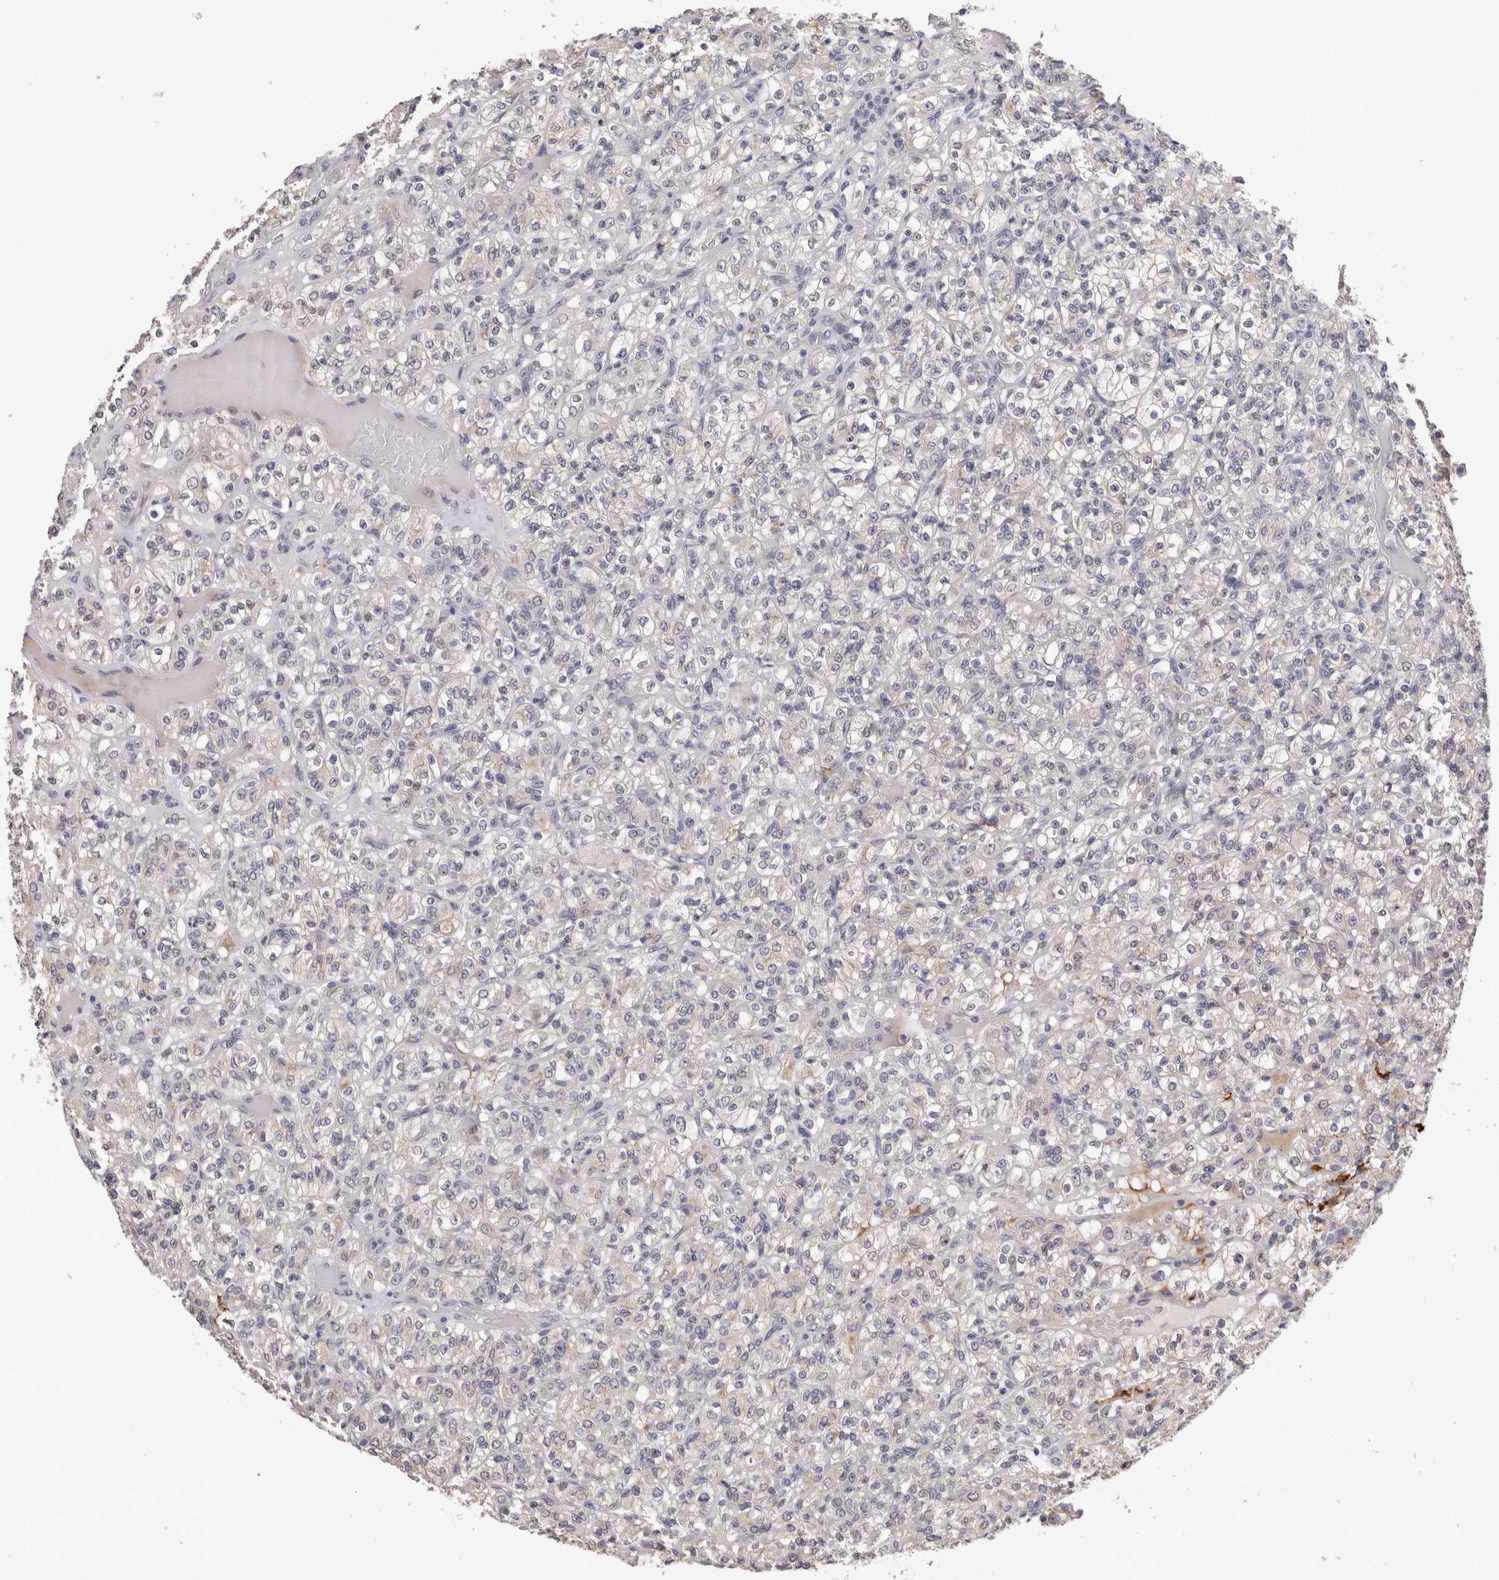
{"staining": {"intensity": "negative", "quantity": "none", "location": "none"}, "tissue": "renal cancer", "cell_type": "Tumor cells", "image_type": "cancer", "snomed": [{"axis": "morphology", "description": "Normal tissue, NOS"}, {"axis": "morphology", "description": "Adenocarcinoma, NOS"}, {"axis": "topography", "description": "Kidney"}], "caption": "Image shows no protein positivity in tumor cells of renal cancer tissue. The staining is performed using DAB (3,3'-diaminobenzidine) brown chromogen with nuclei counter-stained in using hematoxylin.", "gene": "CRYBG1", "patient": {"sex": "female", "age": 72}}